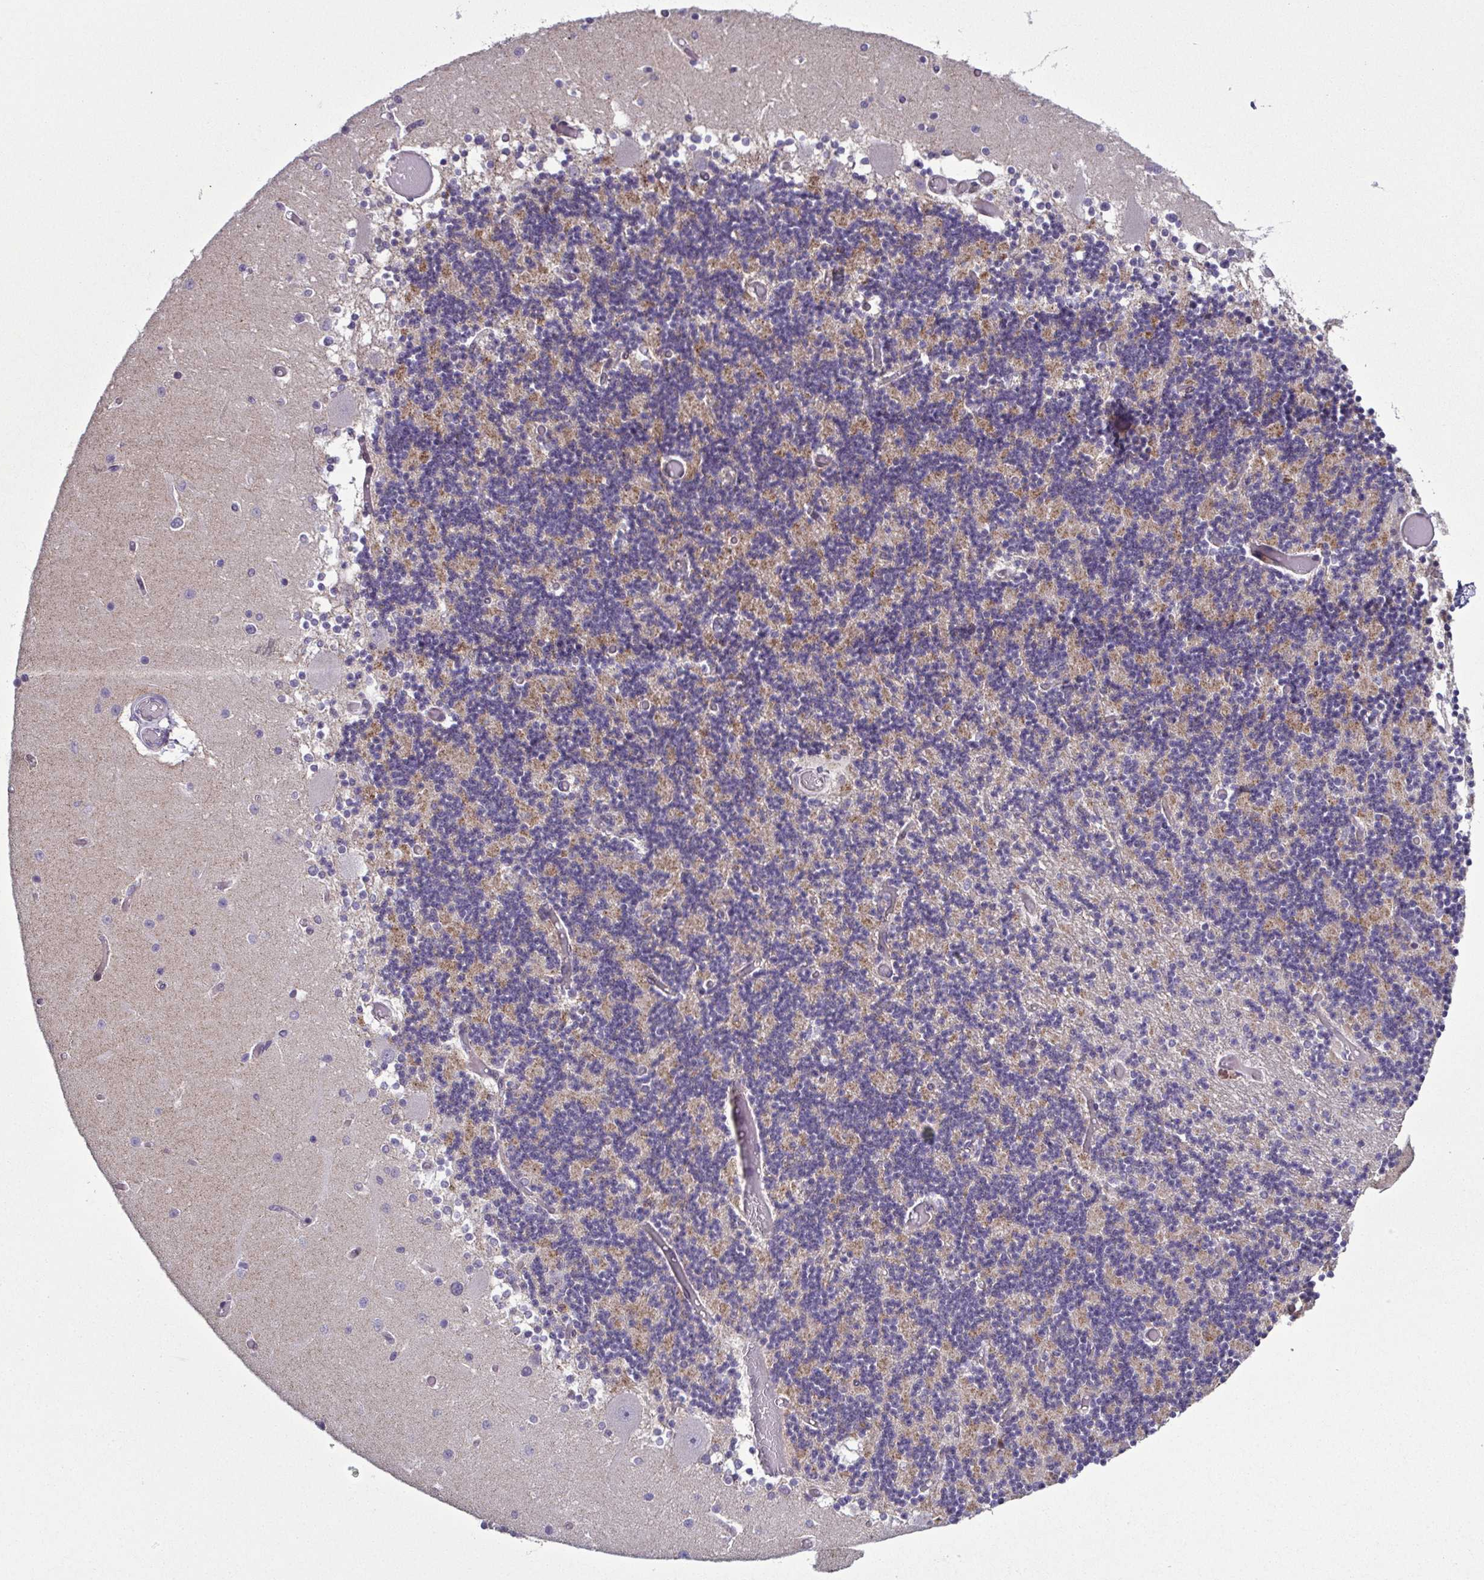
{"staining": {"intensity": "negative", "quantity": "none", "location": "none"}, "tissue": "cerebellum", "cell_type": "Cells in granular layer", "image_type": "normal", "snomed": [{"axis": "morphology", "description": "Normal tissue, NOS"}, {"axis": "topography", "description": "Cerebellum"}], "caption": "Image shows no significant protein staining in cells in granular layer of benign cerebellum.", "gene": "ODF1", "patient": {"sex": "female", "age": 28}}